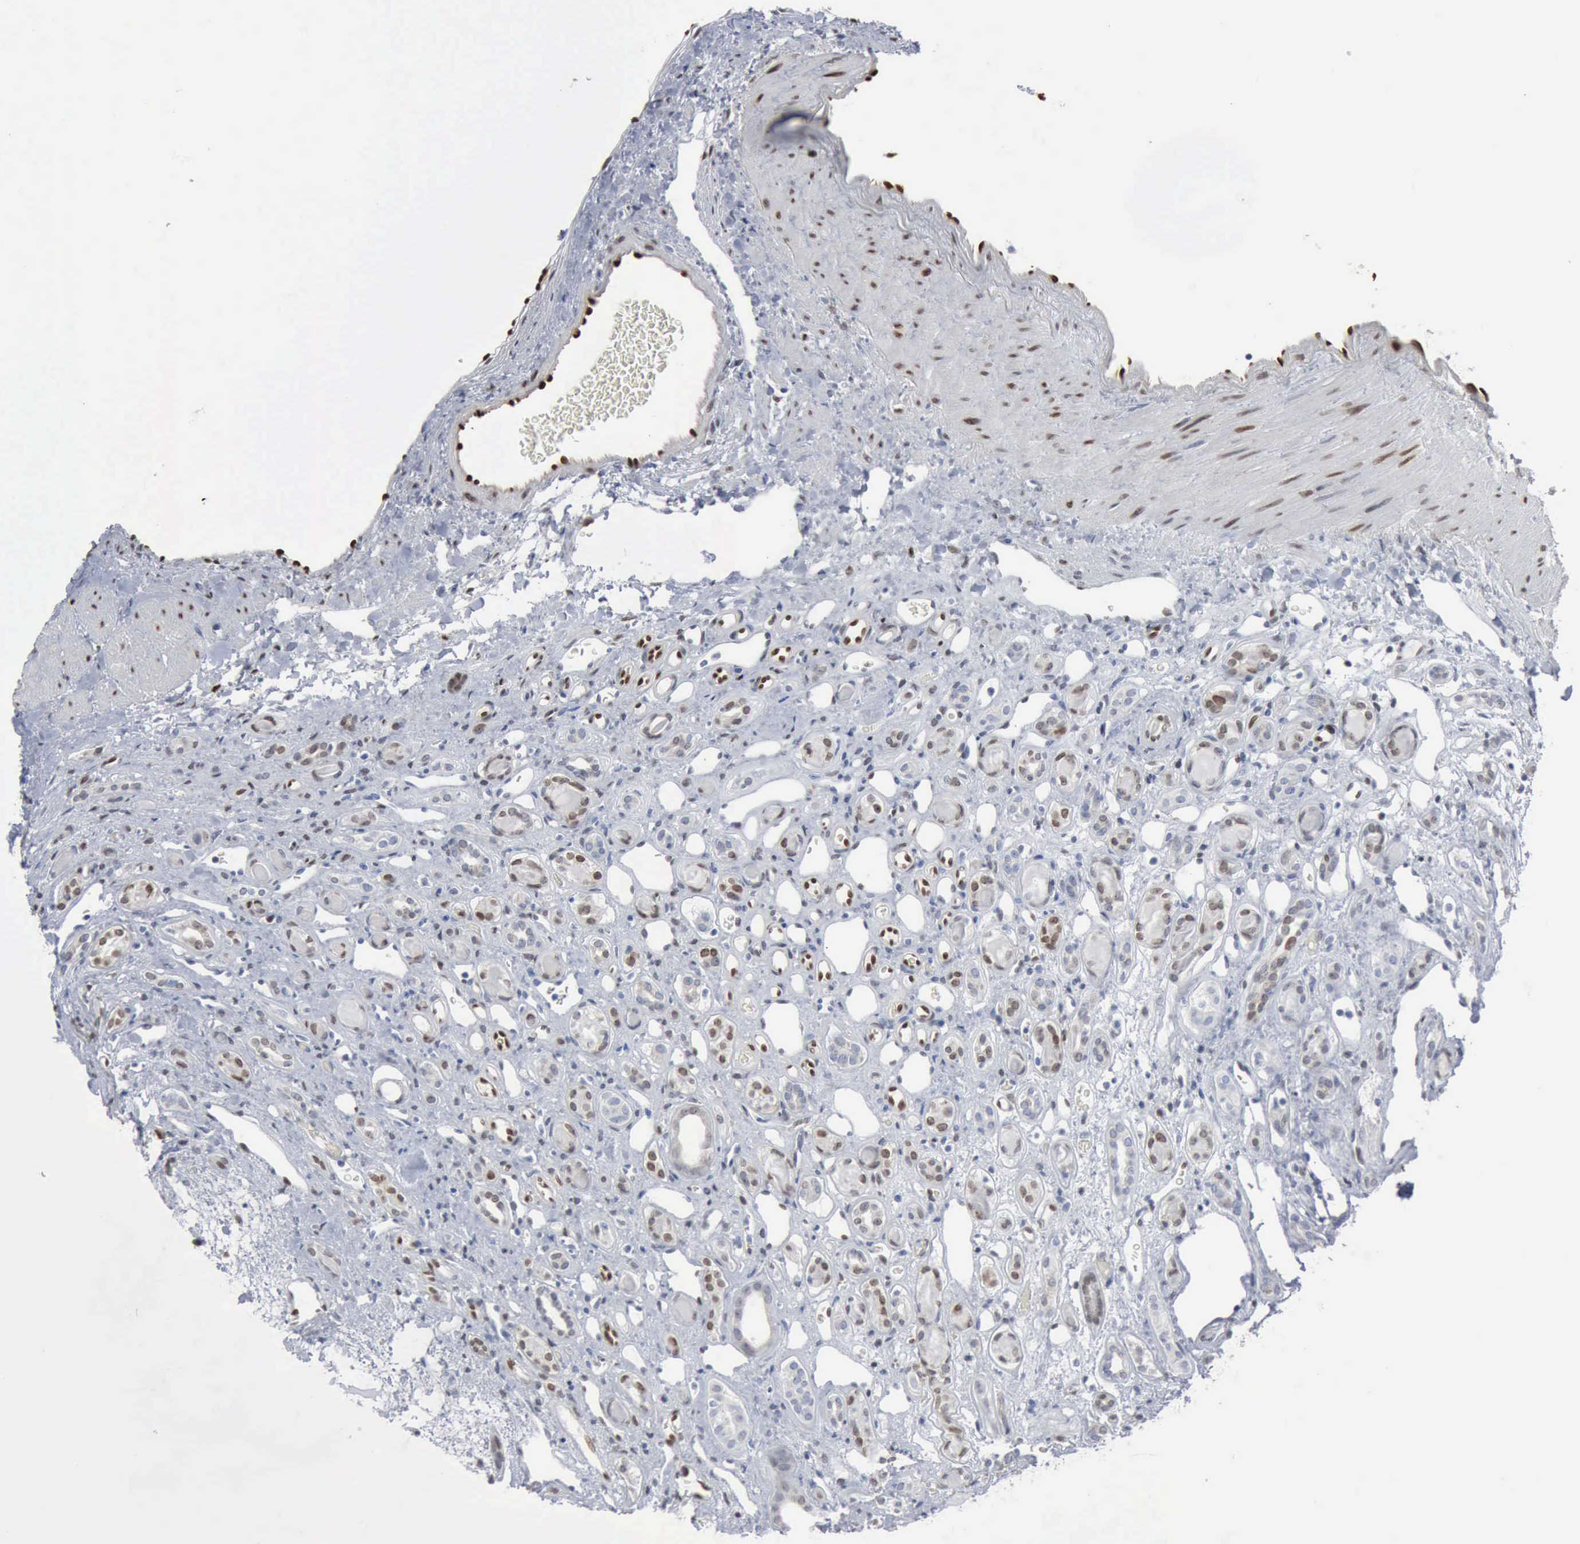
{"staining": {"intensity": "moderate", "quantity": "25%-75%", "location": "nuclear"}, "tissue": "renal cancer", "cell_type": "Tumor cells", "image_type": "cancer", "snomed": [{"axis": "morphology", "description": "Adenocarcinoma, NOS"}, {"axis": "topography", "description": "Kidney"}], "caption": "Renal adenocarcinoma tissue shows moderate nuclear positivity in approximately 25%-75% of tumor cells, visualized by immunohistochemistry. (DAB (3,3'-diaminobenzidine) IHC, brown staining for protein, blue staining for nuclei).", "gene": "FGF2", "patient": {"sex": "female", "age": 60}}